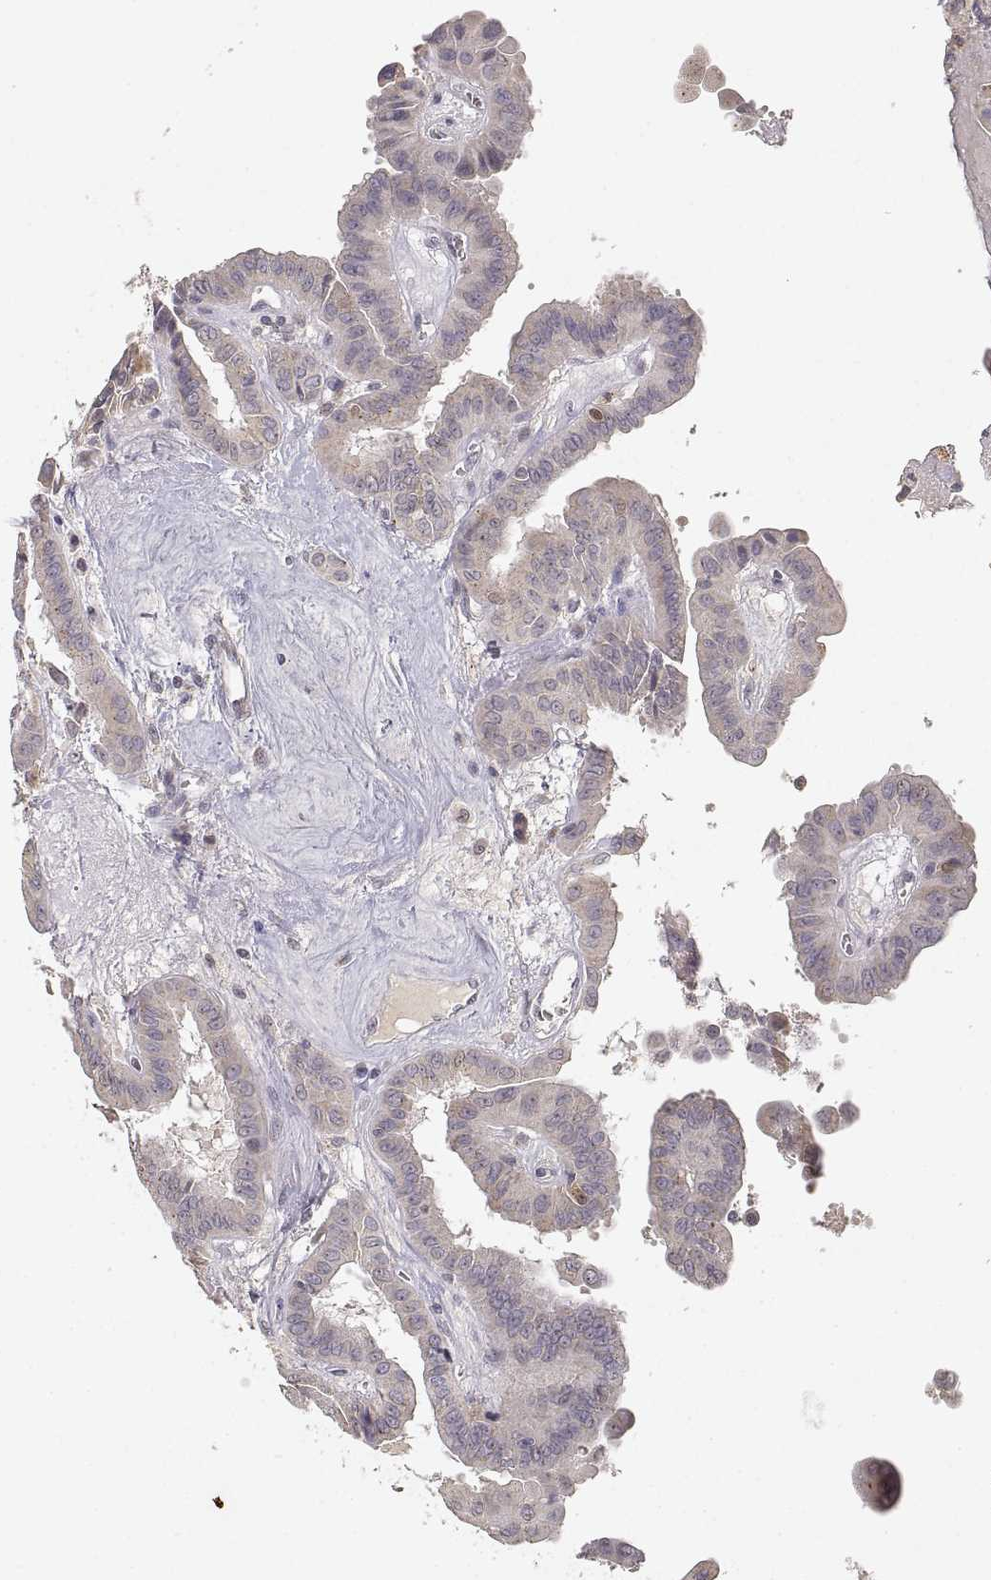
{"staining": {"intensity": "weak", "quantity": "25%-75%", "location": "cytoplasmic/membranous"}, "tissue": "thyroid cancer", "cell_type": "Tumor cells", "image_type": "cancer", "snomed": [{"axis": "morphology", "description": "Papillary adenocarcinoma, NOS"}, {"axis": "topography", "description": "Thyroid gland"}], "caption": "Thyroid papillary adenocarcinoma stained for a protein shows weak cytoplasmic/membranous positivity in tumor cells.", "gene": "RAD51", "patient": {"sex": "female", "age": 37}}